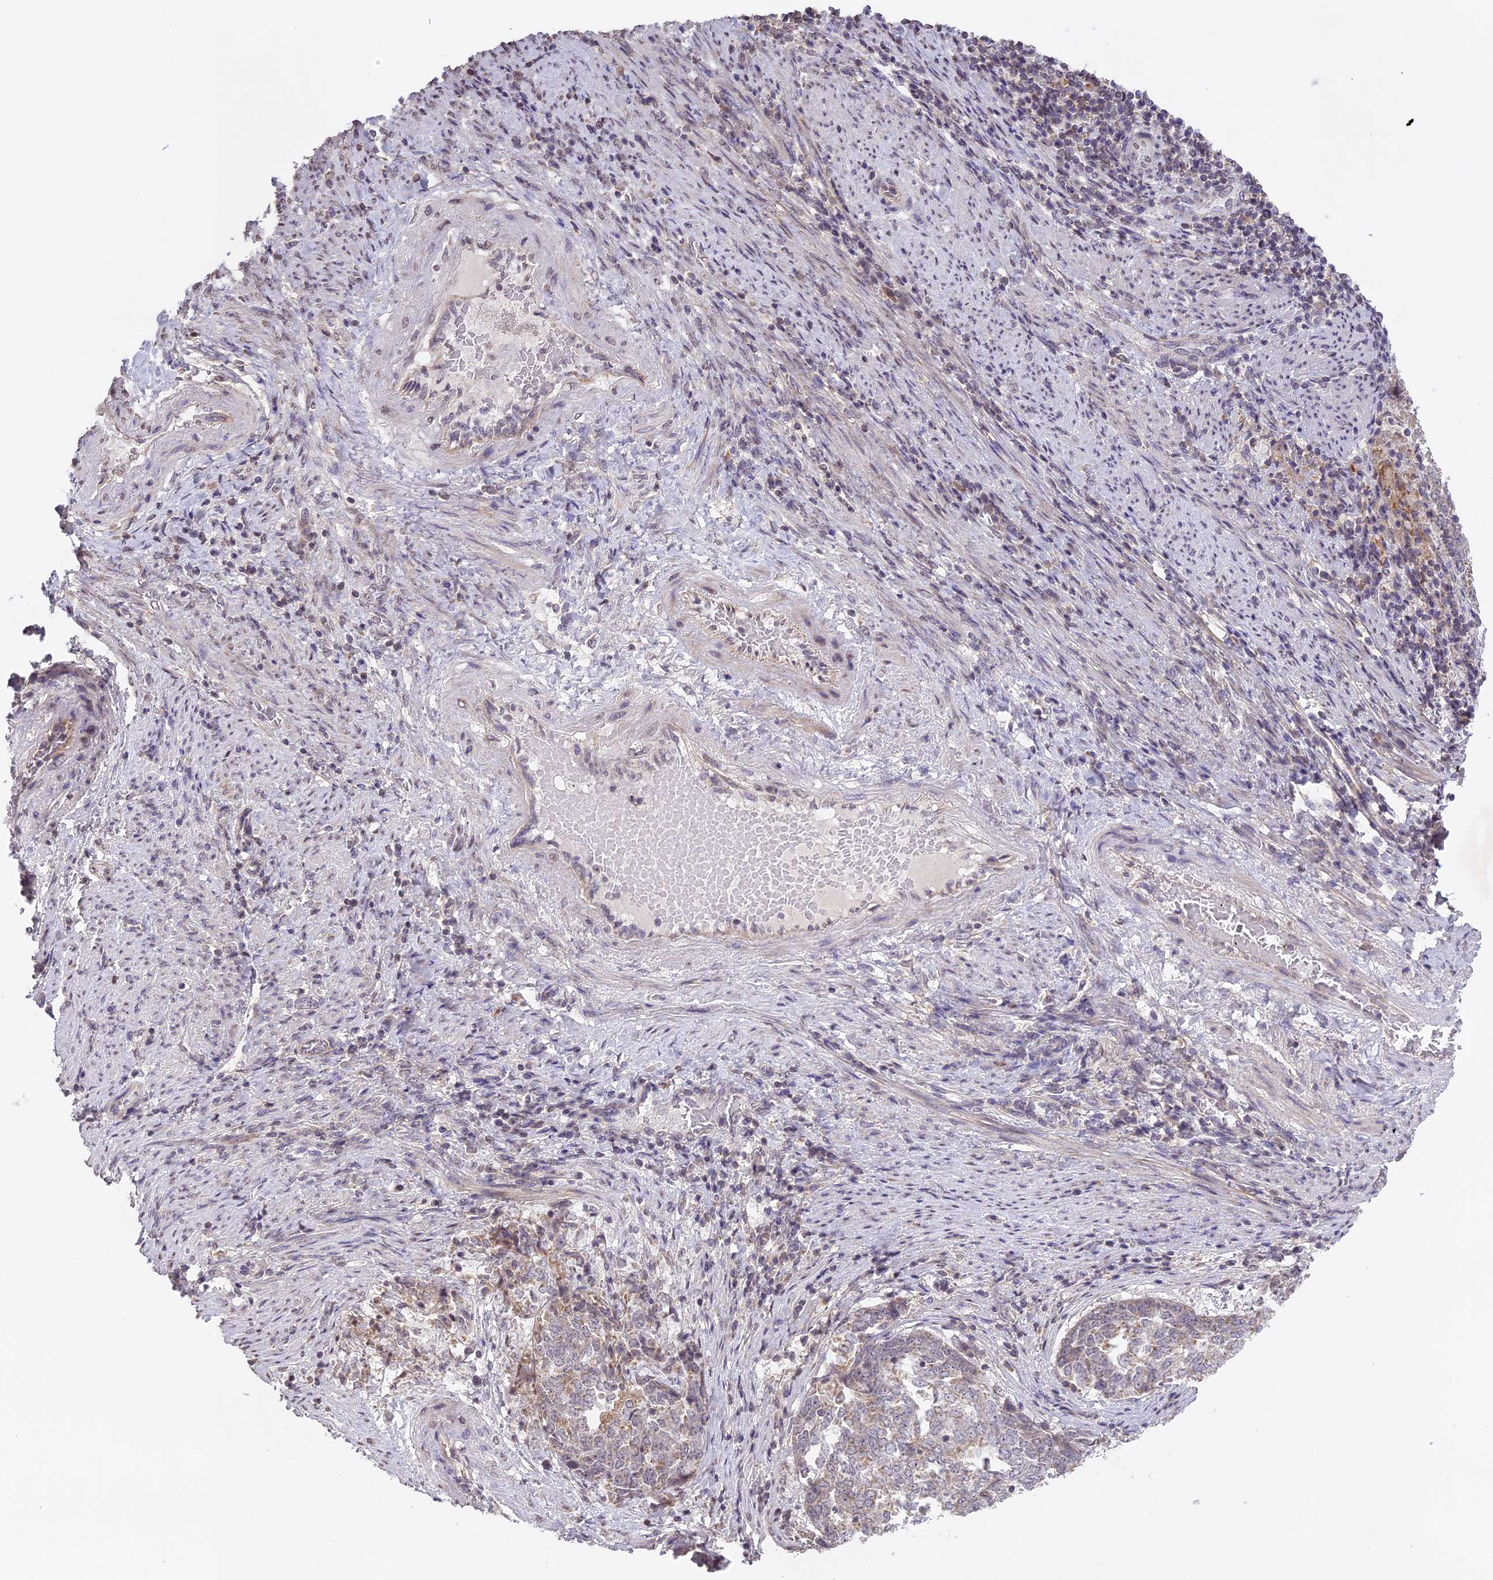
{"staining": {"intensity": "weak", "quantity": "25%-75%", "location": "cytoplasmic/membranous"}, "tissue": "endometrial cancer", "cell_type": "Tumor cells", "image_type": "cancer", "snomed": [{"axis": "morphology", "description": "Adenocarcinoma, NOS"}, {"axis": "topography", "description": "Endometrium"}], "caption": "The image shows staining of endometrial cancer (adenocarcinoma), revealing weak cytoplasmic/membranous protein expression (brown color) within tumor cells.", "gene": "ERG28", "patient": {"sex": "female", "age": 80}}